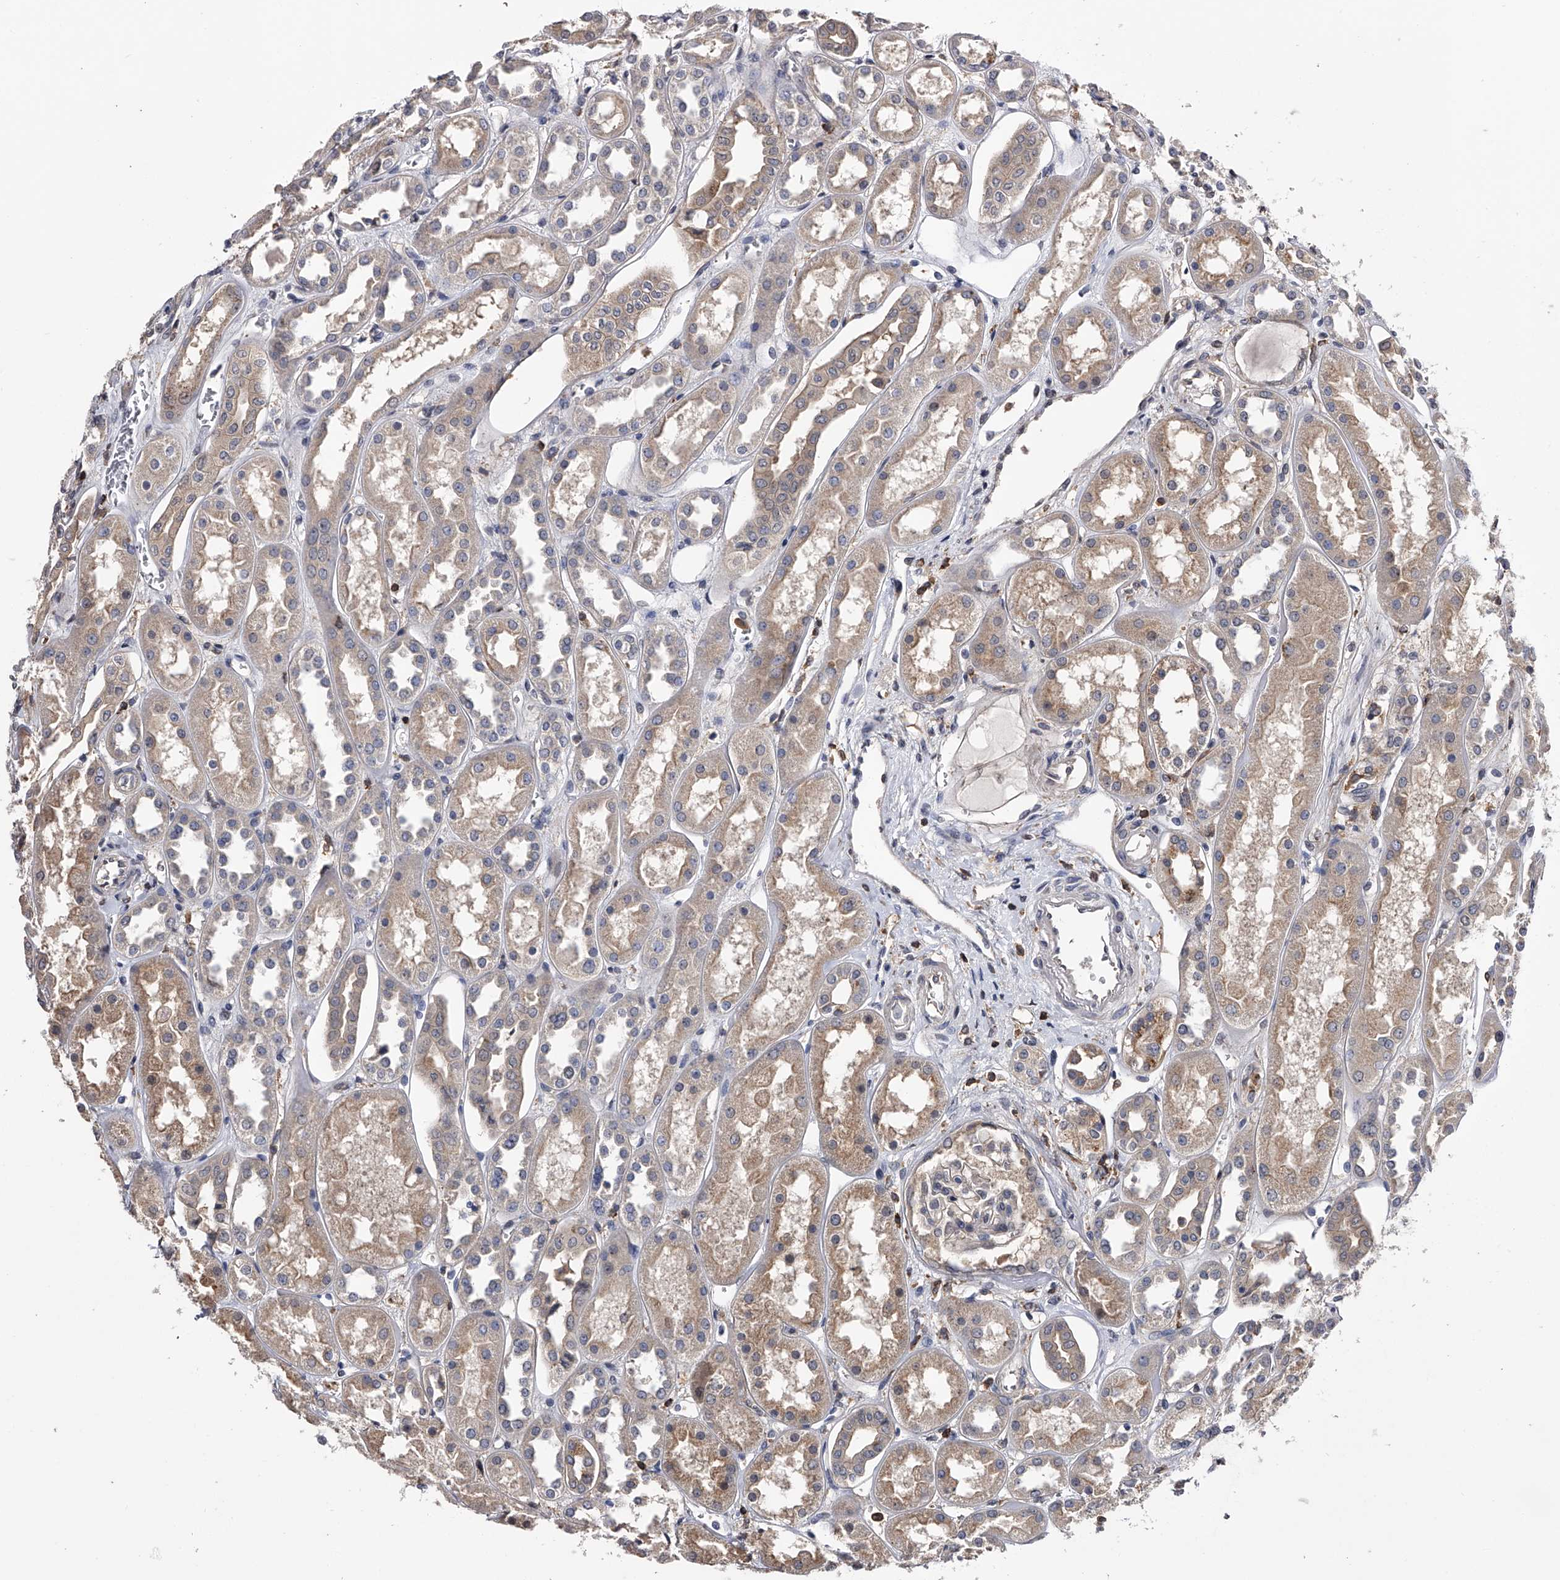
{"staining": {"intensity": "weak", "quantity": "<25%", "location": "cytoplasmic/membranous"}, "tissue": "kidney", "cell_type": "Cells in glomeruli", "image_type": "normal", "snomed": [{"axis": "morphology", "description": "Normal tissue, NOS"}, {"axis": "topography", "description": "Kidney"}], "caption": "The micrograph shows no significant staining in cells in glomeruli of kidney. (DAB immunohistochemistry with hematoxylin counter stain).", "gene": "PAN3", "patient": {"sex": "male", "age": 70}}